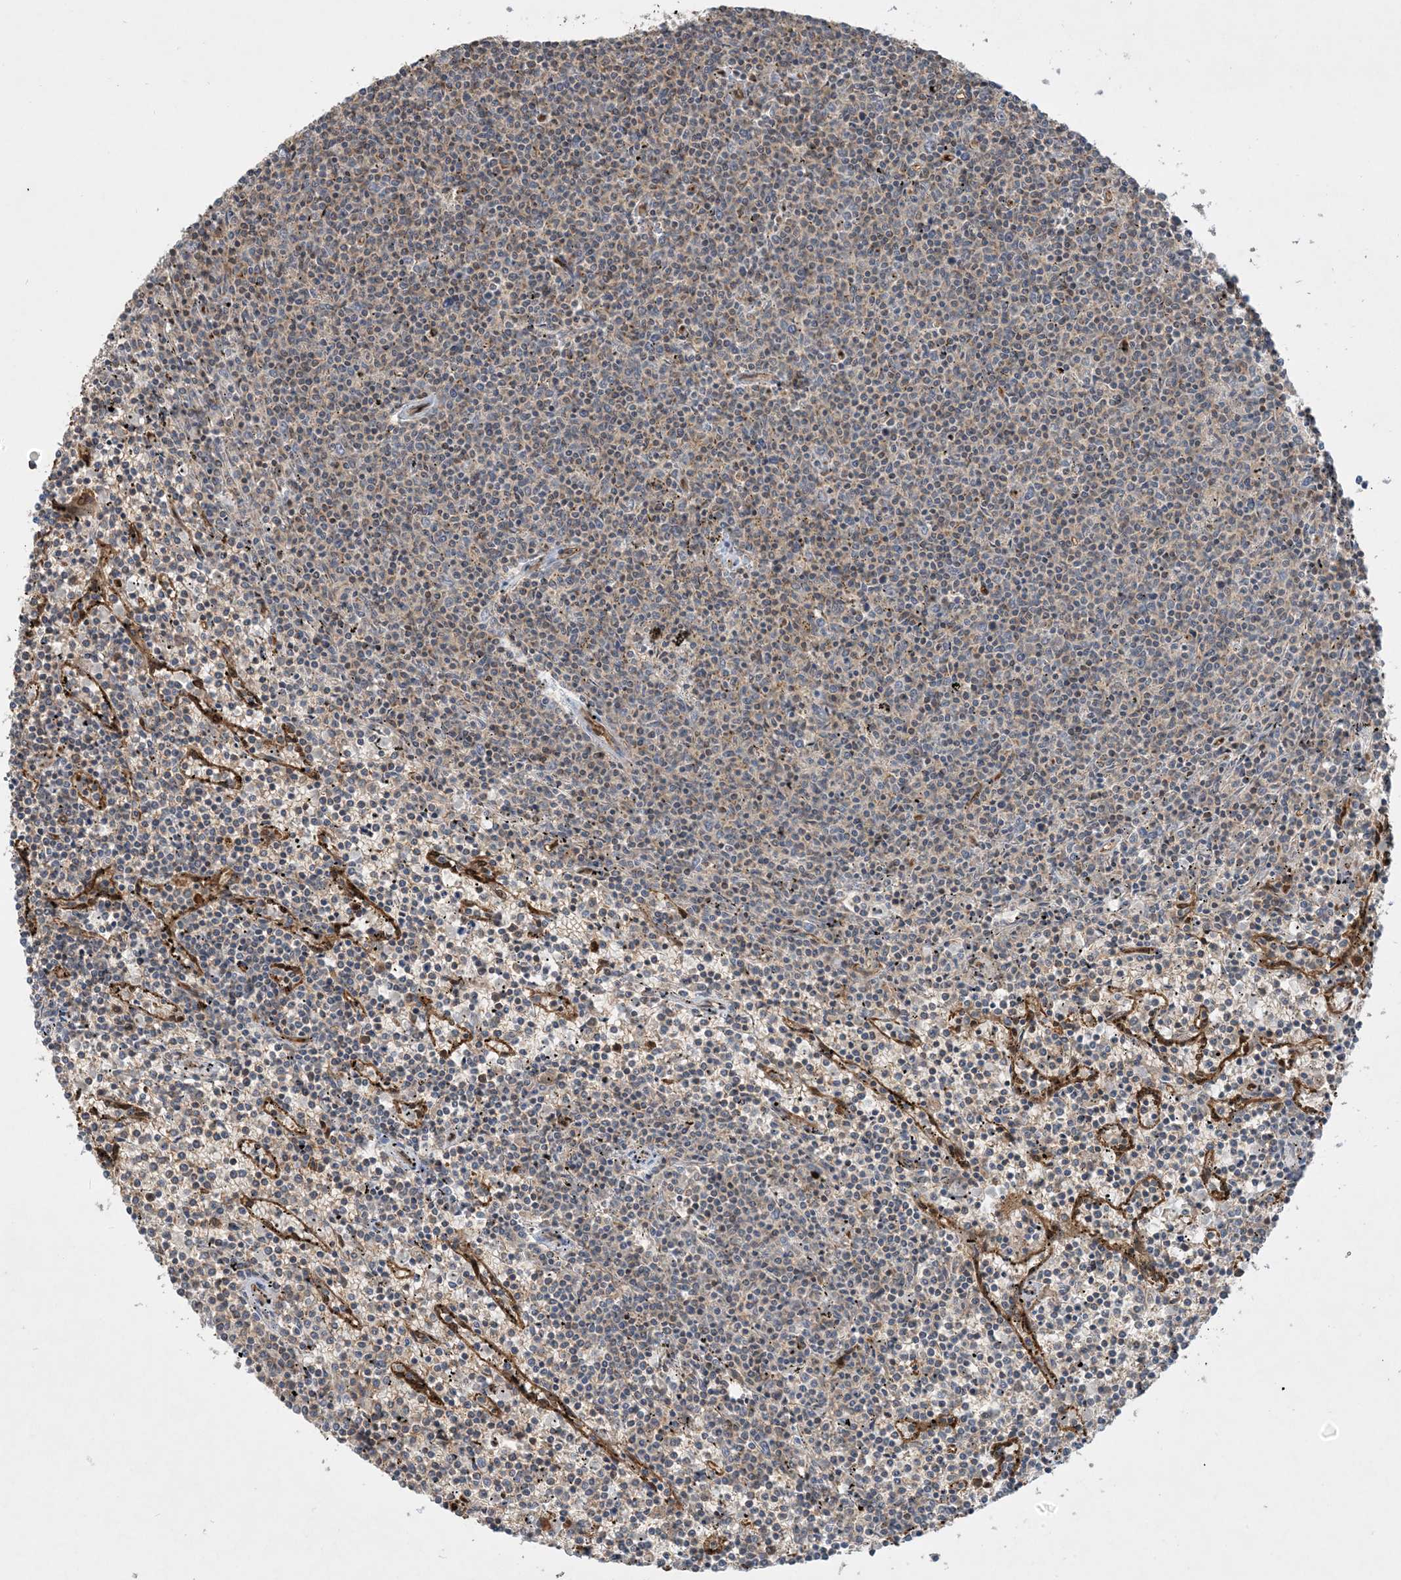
{"staining": {"intensity": "negative", "quantity": "none", "location": "none"}, "tissue": "lymphoma", "cell_type": "Tumor cells", "image_type": "cancer", "snomed": [{"axis": "morphology", "description": "Malignant lymphoma, non-Hodgkin's type, Low grade"}, {"axis": "topography", "description": "Spleen"}], "caption": "Human lymphoma stained for a protein using IHC displays no positivity in tumor cells.", "gene": "PPM1F", "patient": {"sex": "female", "age": 50}}